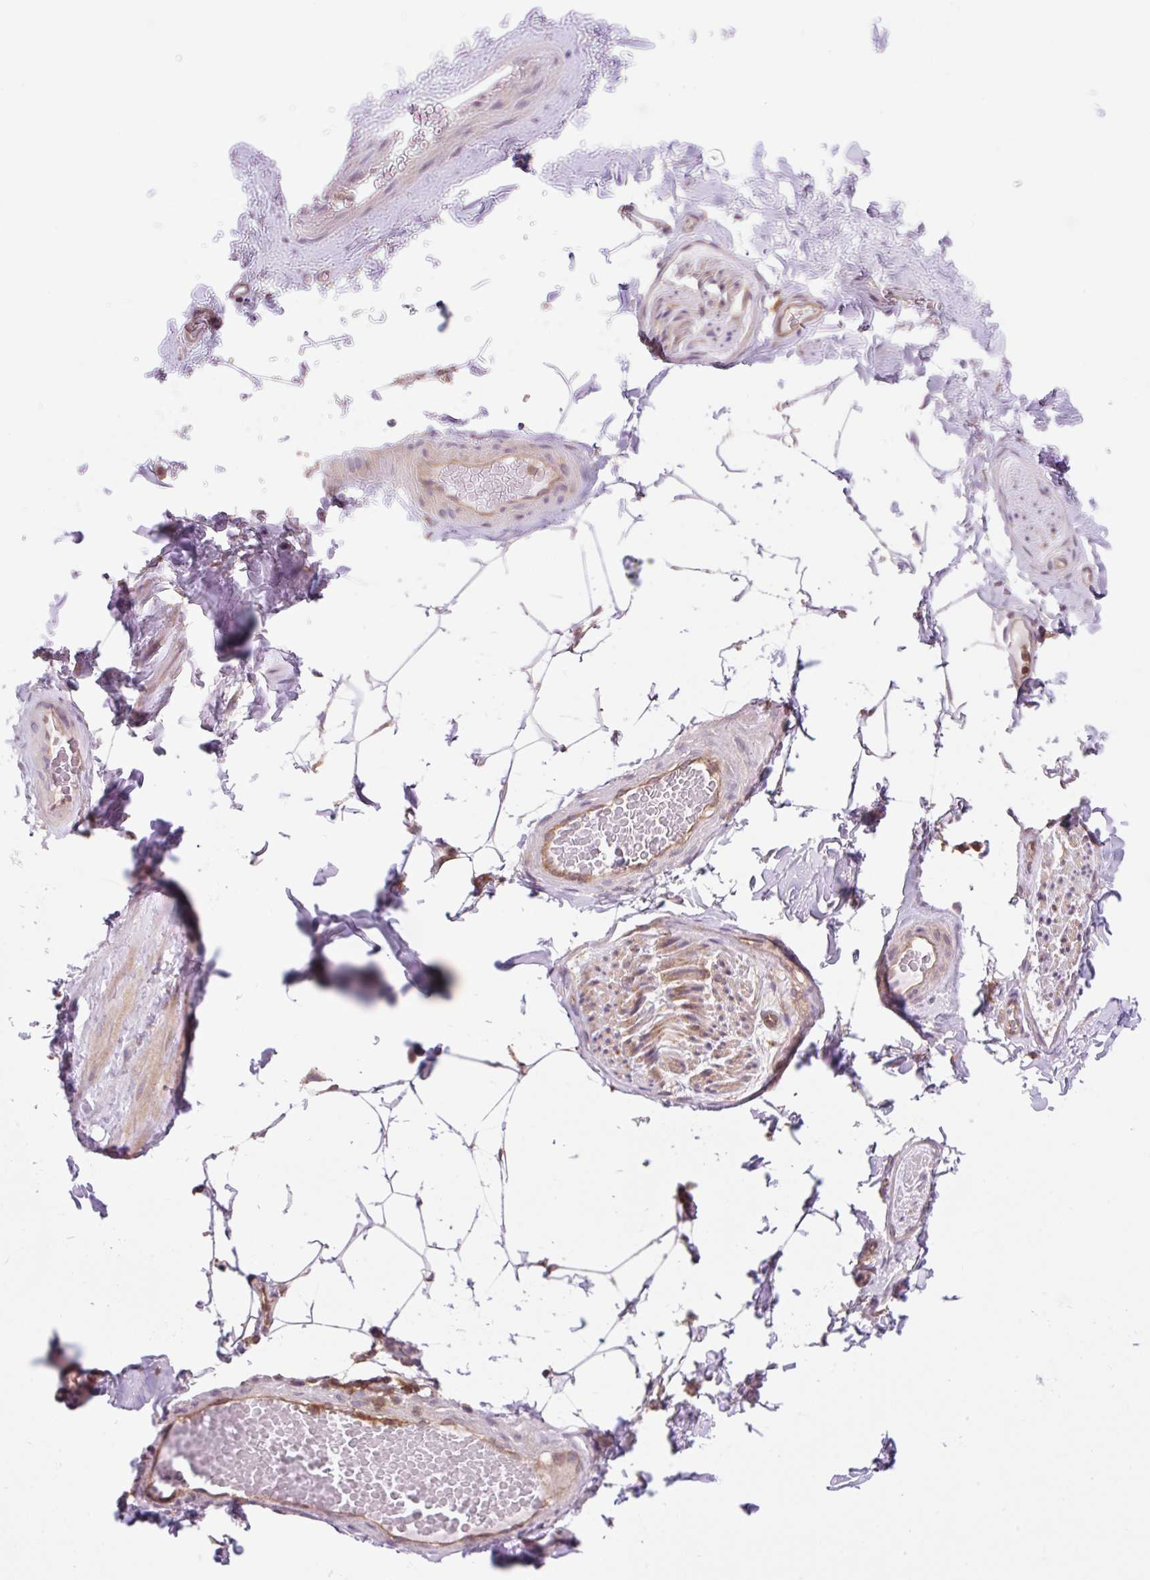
{"staining": {"intensity": "negative", "quantity": "none", "location": "none"}, "tissue": "adipose tissue", "cell_type": "Adipocytes", "image_type": "normal", "snomed": [{"axis": "morphology", "description": "Normal tissue, NOS"}, {"axis": "topography", "description": "Vascular tissue"}, {"axis": "topography", "description": "Peripheral nerve tissue"}], "caption": "Immunohistochemistry (IHC) histopathology image of unremarkable adipose tissue: adipose tissue stained with DAB (3,3'-diaminobenzidine) shows no significant protein positivity in adipocytes.", "gene": "VPS4A", "patient": {"sex": "male", "age": 41}}